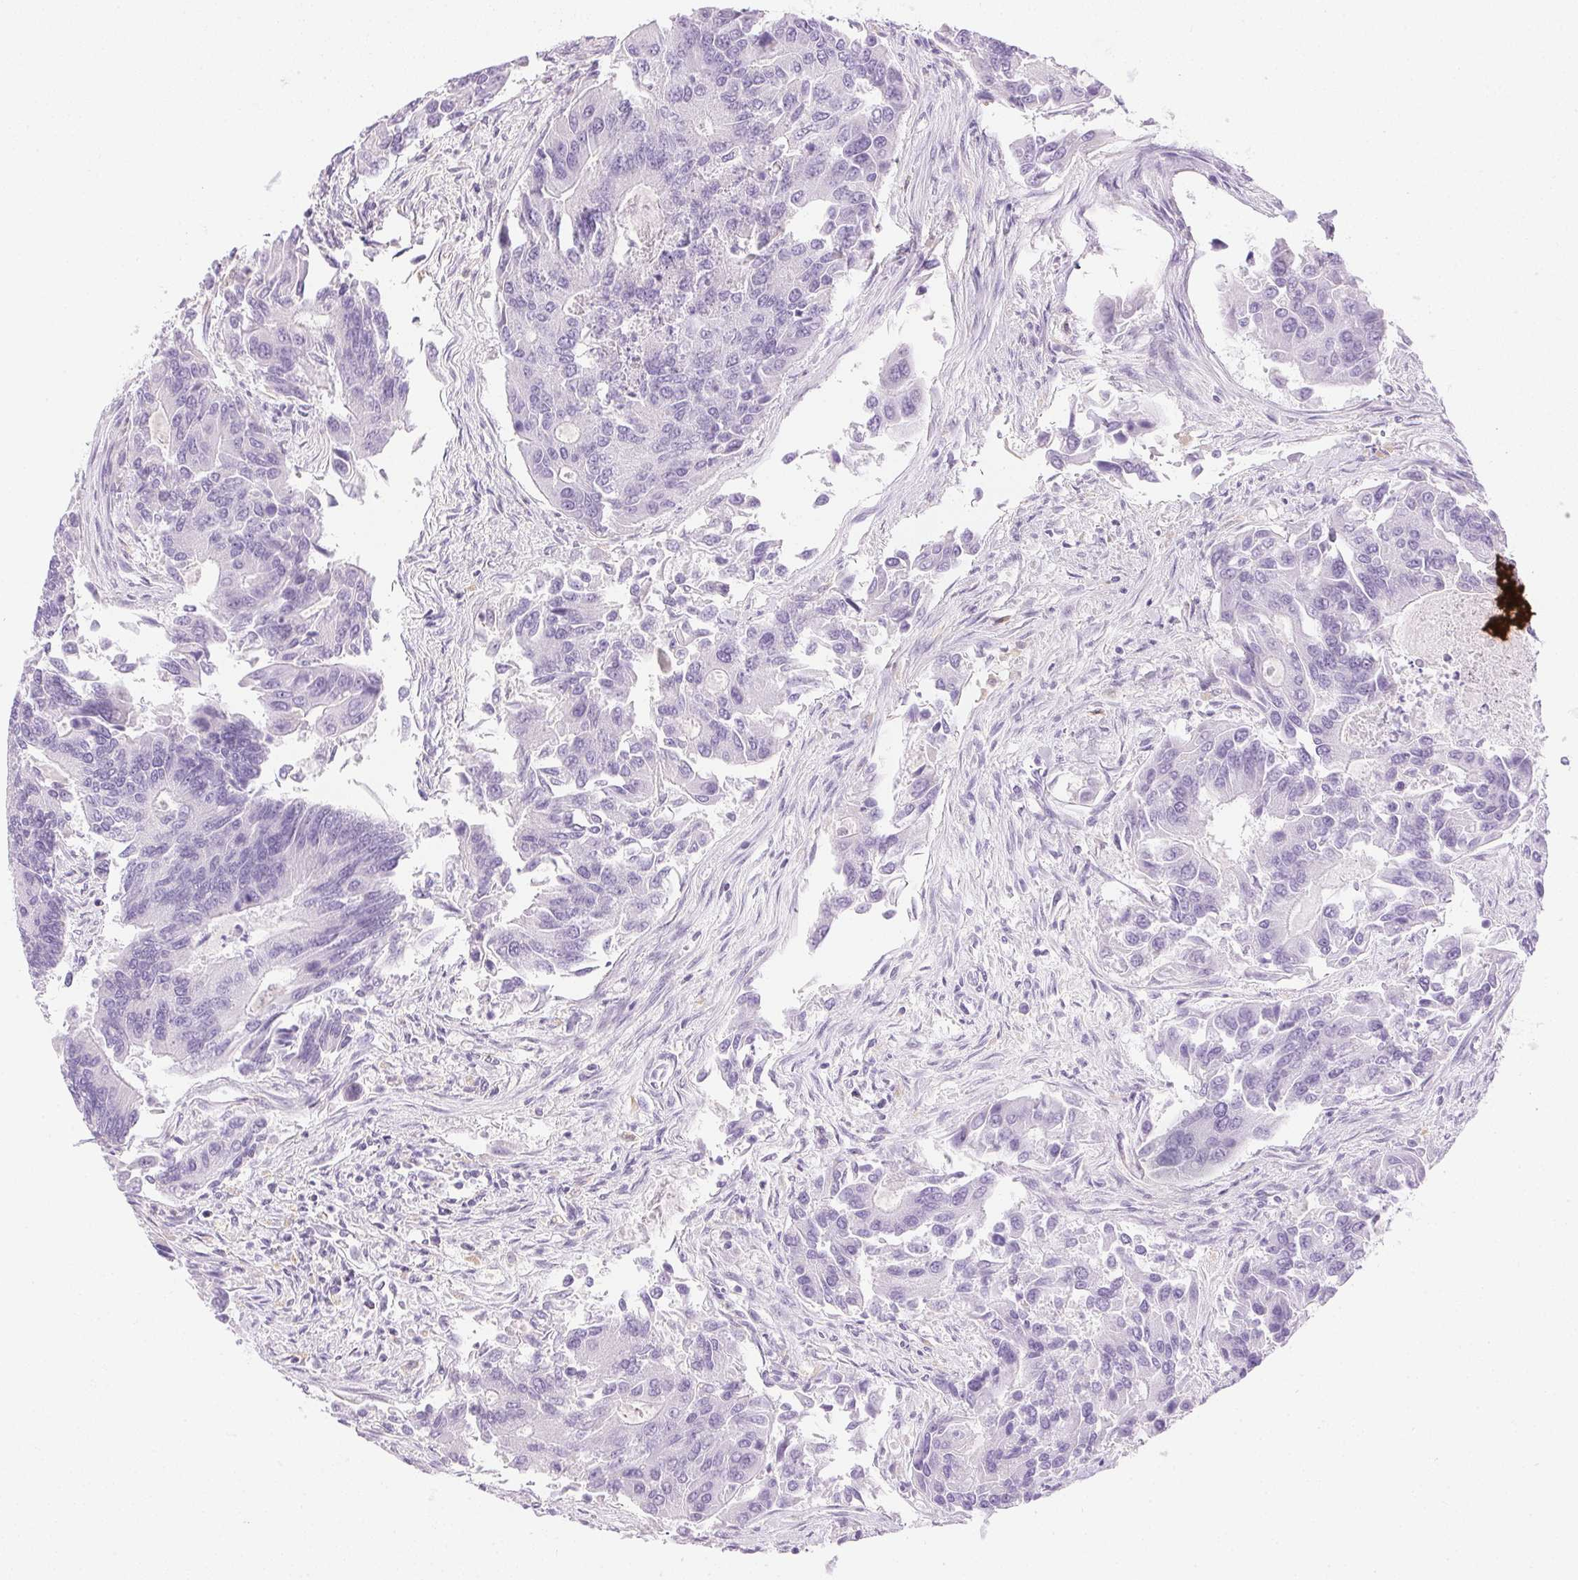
{"staining": {"intensity": "negative", "quantity": "none", "location": "none"}, "tissue": "colorectal cancer", "cell_type": "Tumor cells", "image_type": "cancer", "snomed": [{"axis": "morphology", "description": "Adenocarcinoma, NOS"}, {"axis": "topography", "description": "Colon"}], "caption": "Colorectal adenocarcinoma was stained to show a protein in brown. There is no significant expression in tumor cells.", "gene": "ATP6V1G3", "patient": {"sex": "female", "age": 67}}